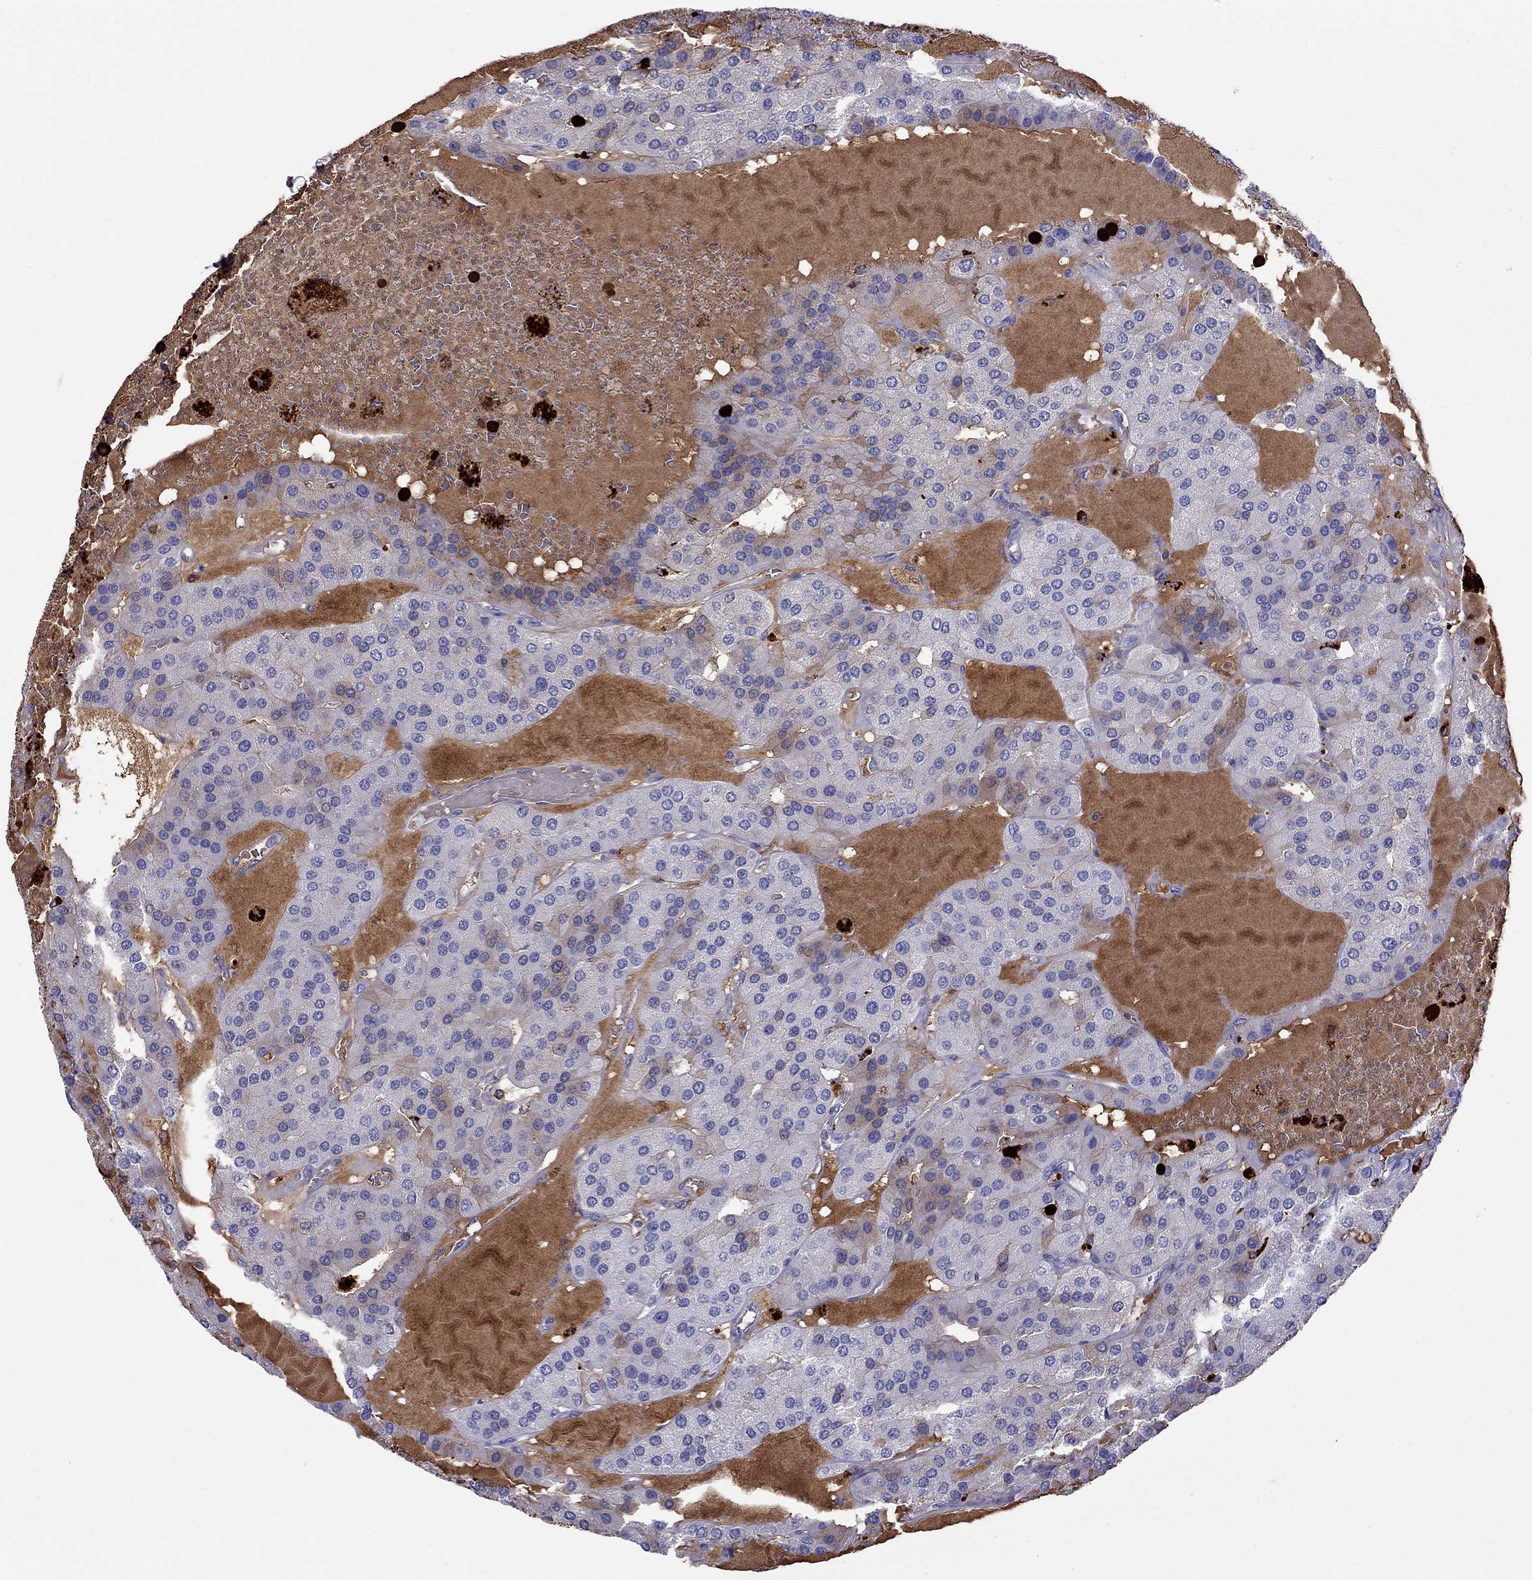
{"staining": {"intensity": "negative", "quantity": "none", "location": "none"}, "tissue": "parathyroid gland", "cell_type": "Glandular cells", "image_type": "normal", "snomed": [{"axis": "morphology", "description": "Normal tissue, NOS"}, {"axis": "morphology", "description": "Adenoma, NOS"}, {"axis": "topography", "description": "Parathyroid gland"}], "caption": "DAB immunohistochemical staining of benign human parathyroid gland reveals no significant positivity in glandular cells. The staining is performed using DAB brown chromogen with nuclei counter-stained in using hematoxylin.", "gene": "SERPINA3", "patient": {"sex": "female", "age": 86}}